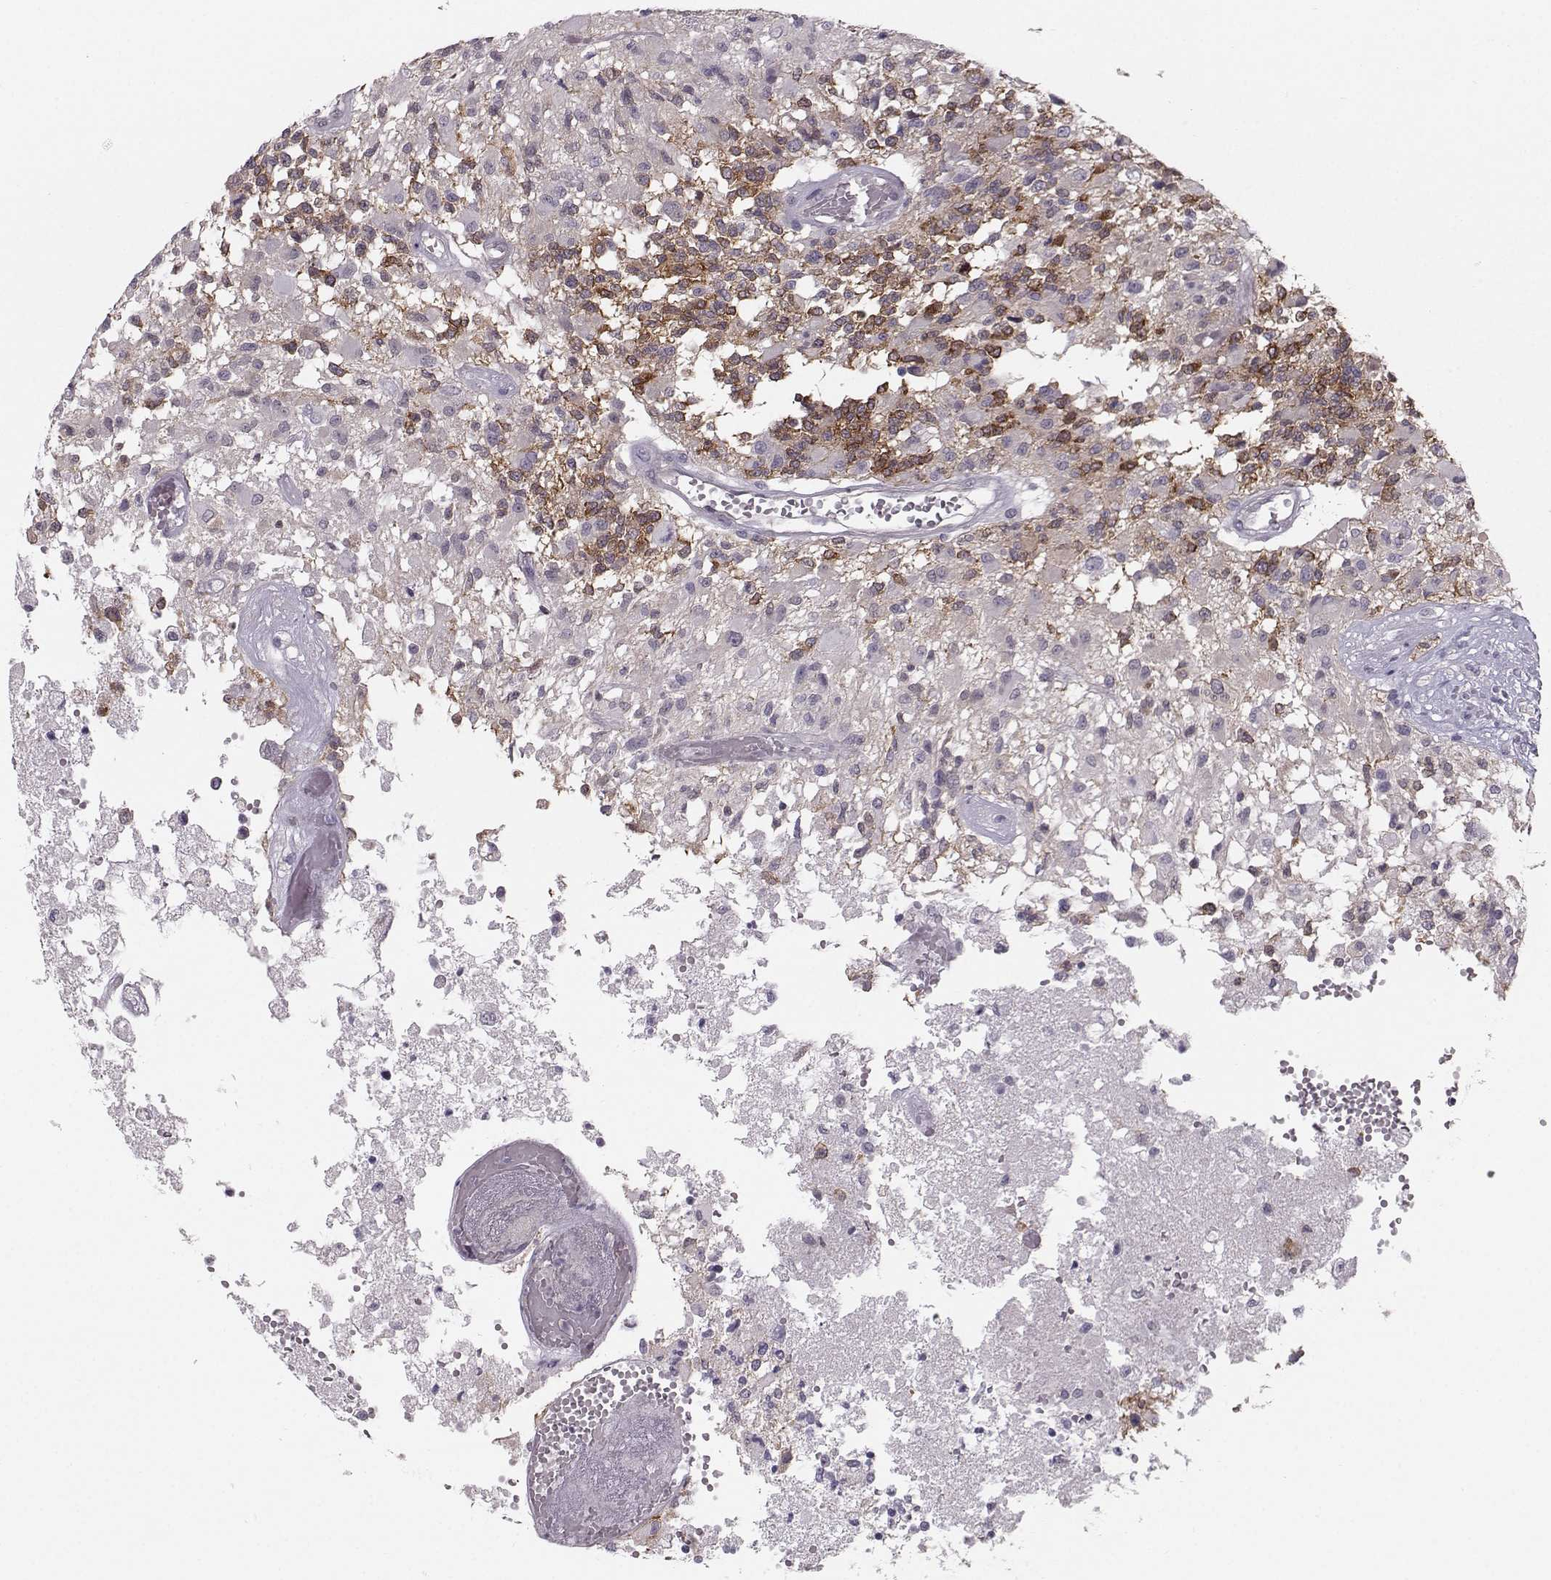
{"staining": {"intensity": "strong", "quantity": "<25%", "location": "cytoplasmic/membranous"}, "tissue": "glioma", "cell_type": "Tumor cells", "image_type": "cancer", "snomed": [{"axis": "morphology", "description": "Glioma, malignant, High grade"}, {"axis": "topography", "description": "Brain"}], "caption": "Immunohistochemistry (IHC) photomicrograph of malignant high-grade glioma stained for a protein (brown), which demonstrates medium levels of strong cytoplasmic/membranous staining in approximately <25% of tumor cells.", "gene": "MAST1", "patient": {"sex": "female", "age": 63}}